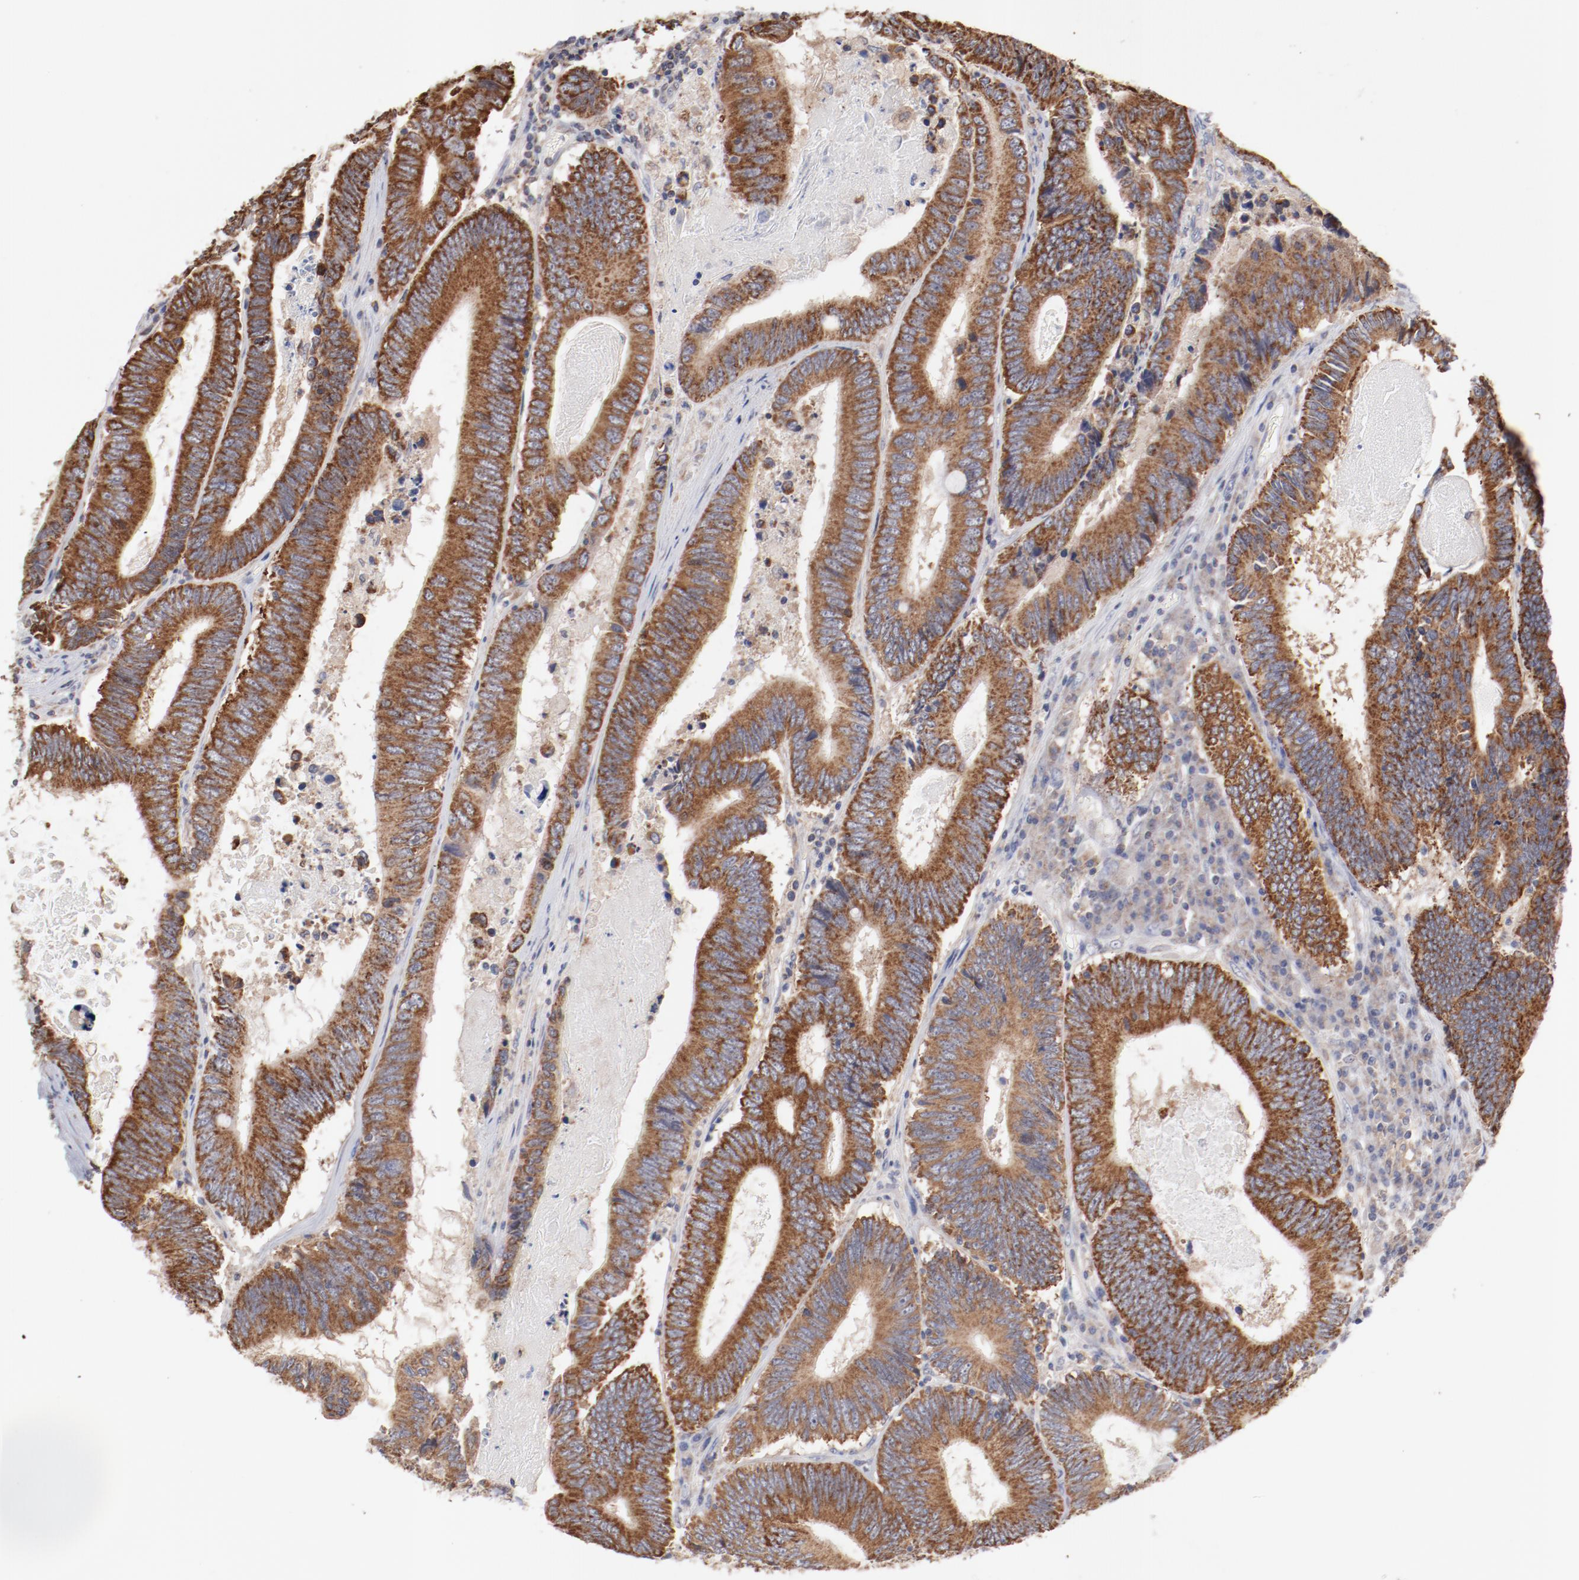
{"staining": {"intensity": "moderate", "quantity": ">75%", "location": "cytoplasmic/membranous"}, "tissue": "colorectal cancer", "cell_type": "Tumor cells", "image_type": "cancer", "snomed": [{"axis": "morphology", "description": "Adenocarcinoma, NOS"}, {"axis": "topography", "description": "Colon"}], "caption": "The micrograph displays immunohistochemical staining of adenocarcinoma (colorectal). There is moderate cytoplasmic/membranous staining is identified in about >75% of tumor cells. (brown staining indicates protein expression, while blue staining denotes nuclei).", "gene": "PPFIBP2", "patient": {"sex": "female", "age": 78}}